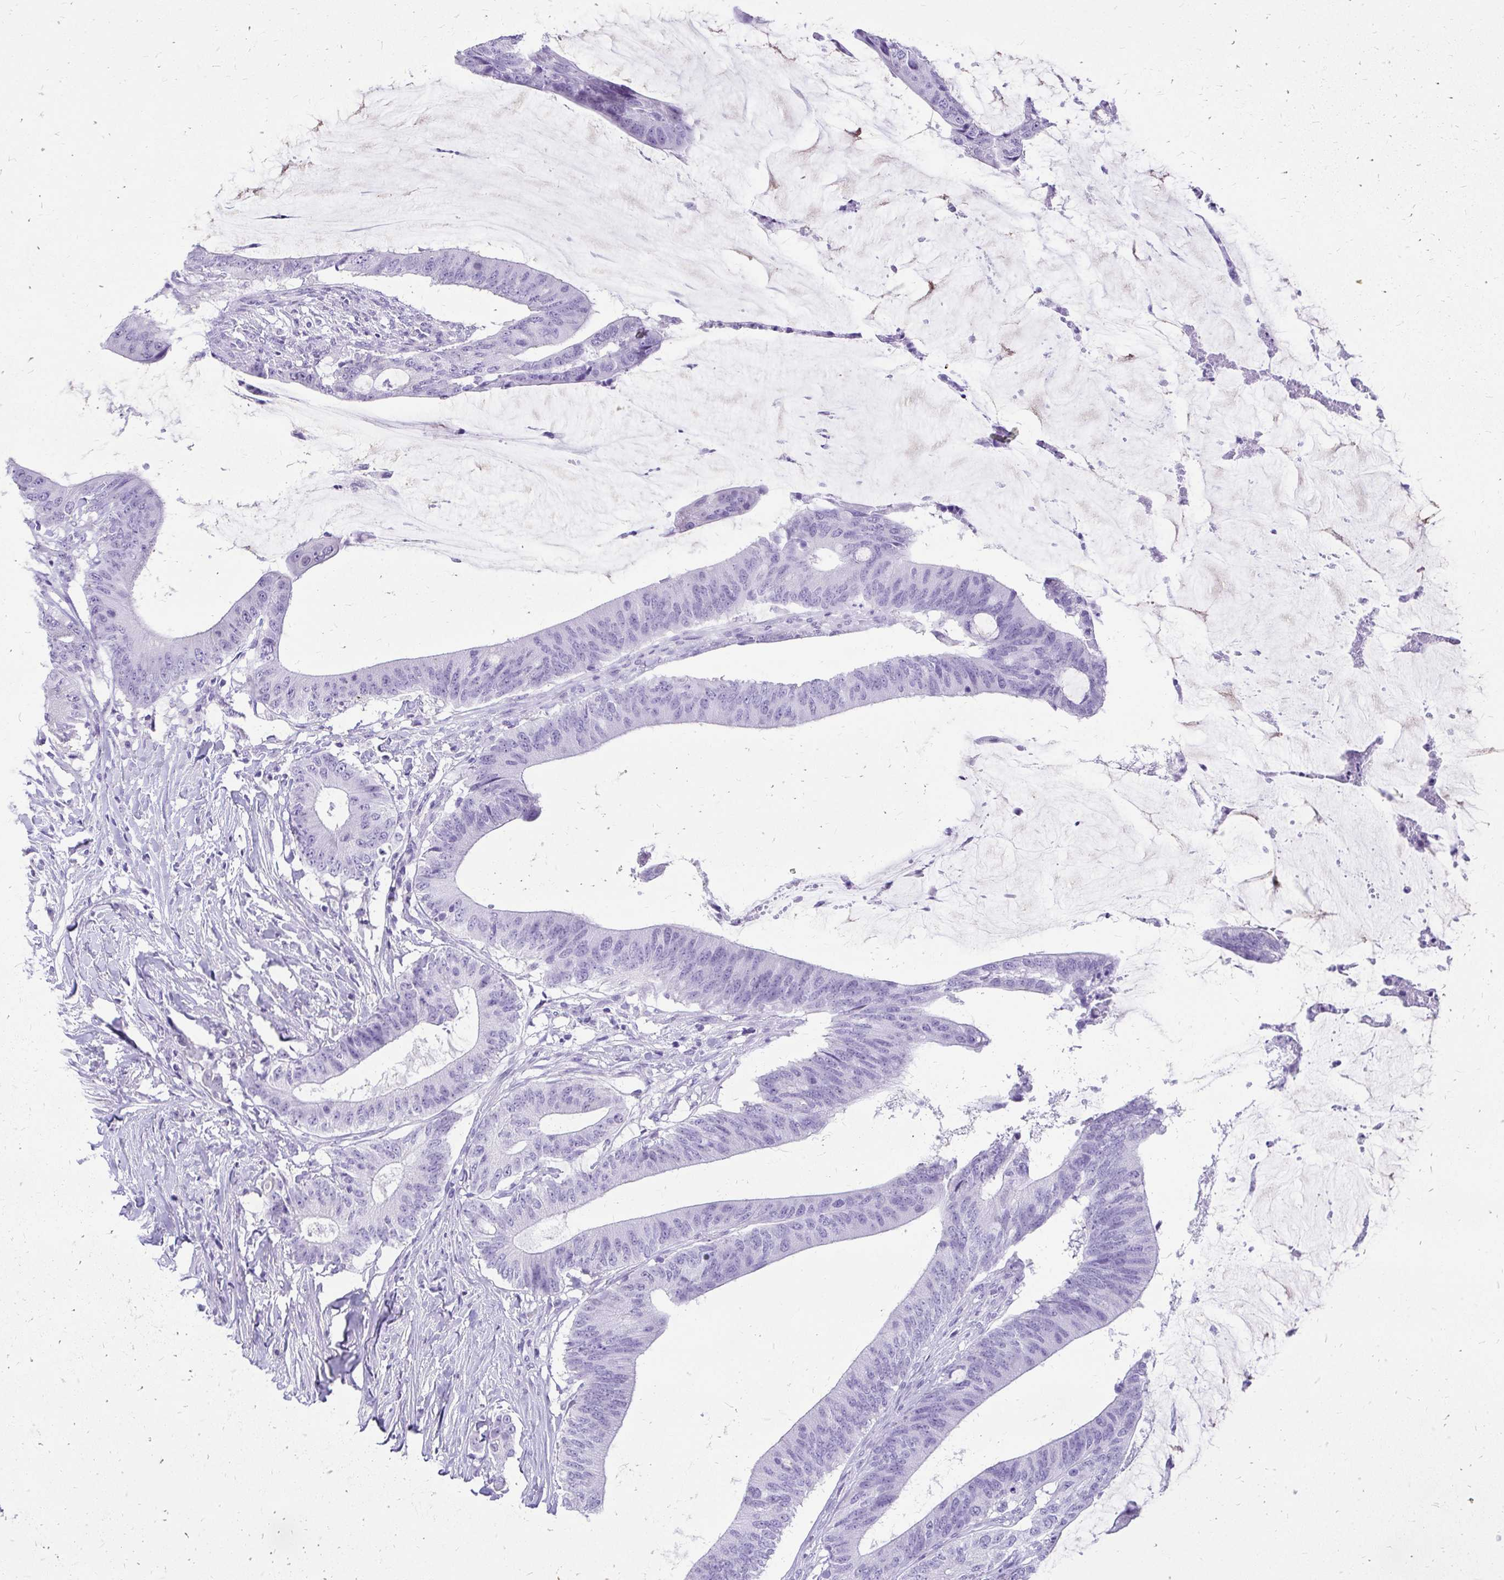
{"staining": {"intensity": "negative", "quantity": "none", "location": "none"}, "tissue": "colorectal cancer", "cell_type": "Tumor cells", "image_type": "cancer", "snomed": [{"axis": "morphology", "description": "Adenocarcinoma, NOS"}, {"axis": "topography", "description": "Colon"}], "caption": "This is an immunohistochemistry image of human colorectal cancer (adenocarcinoma). There is no positivity in tumor cells.", "gene": "SLC32A1", "patient": {"sex": "female", "age": 43}}